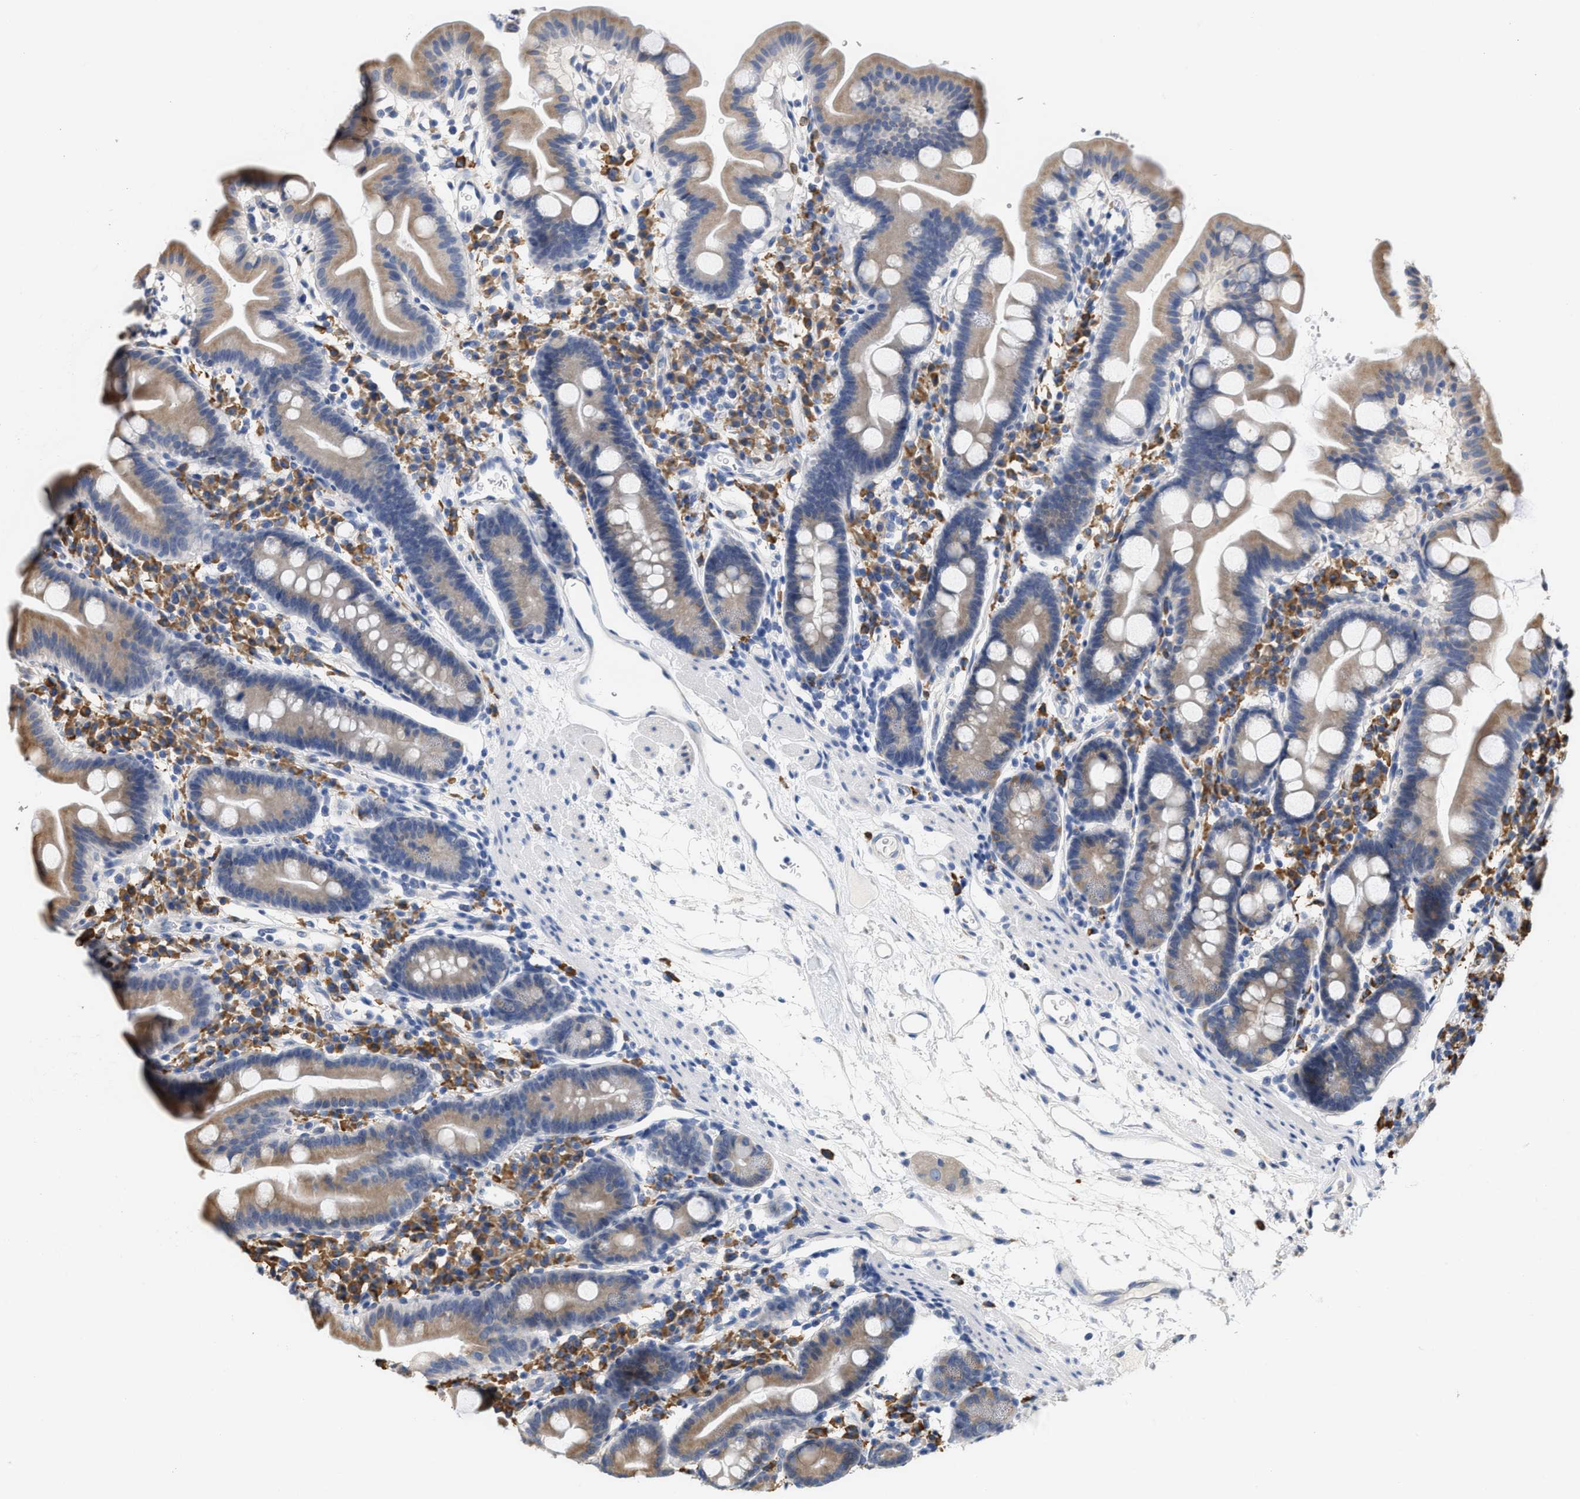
{"staining": {"intensity": "weak", "quantity": "25%-75%", "location": "cytoplasmic/membranous"}, "tissue": "duodenum", "cell_type": "Glandular cells", "image_type": "normal", "snomed": [{"axis": "morphology", "description": "Normal tissue, NOS"}, {"axis": "topography", "description": "Duodenum"}], "caption": "Weak cytoplasmic/membranous staining for a protein is present in about 25%-75% of glandular cells of benign duodenum using immunohistochemistry.", "gene": "RYR2", "patient": {"sex": "male", "age": 50}}